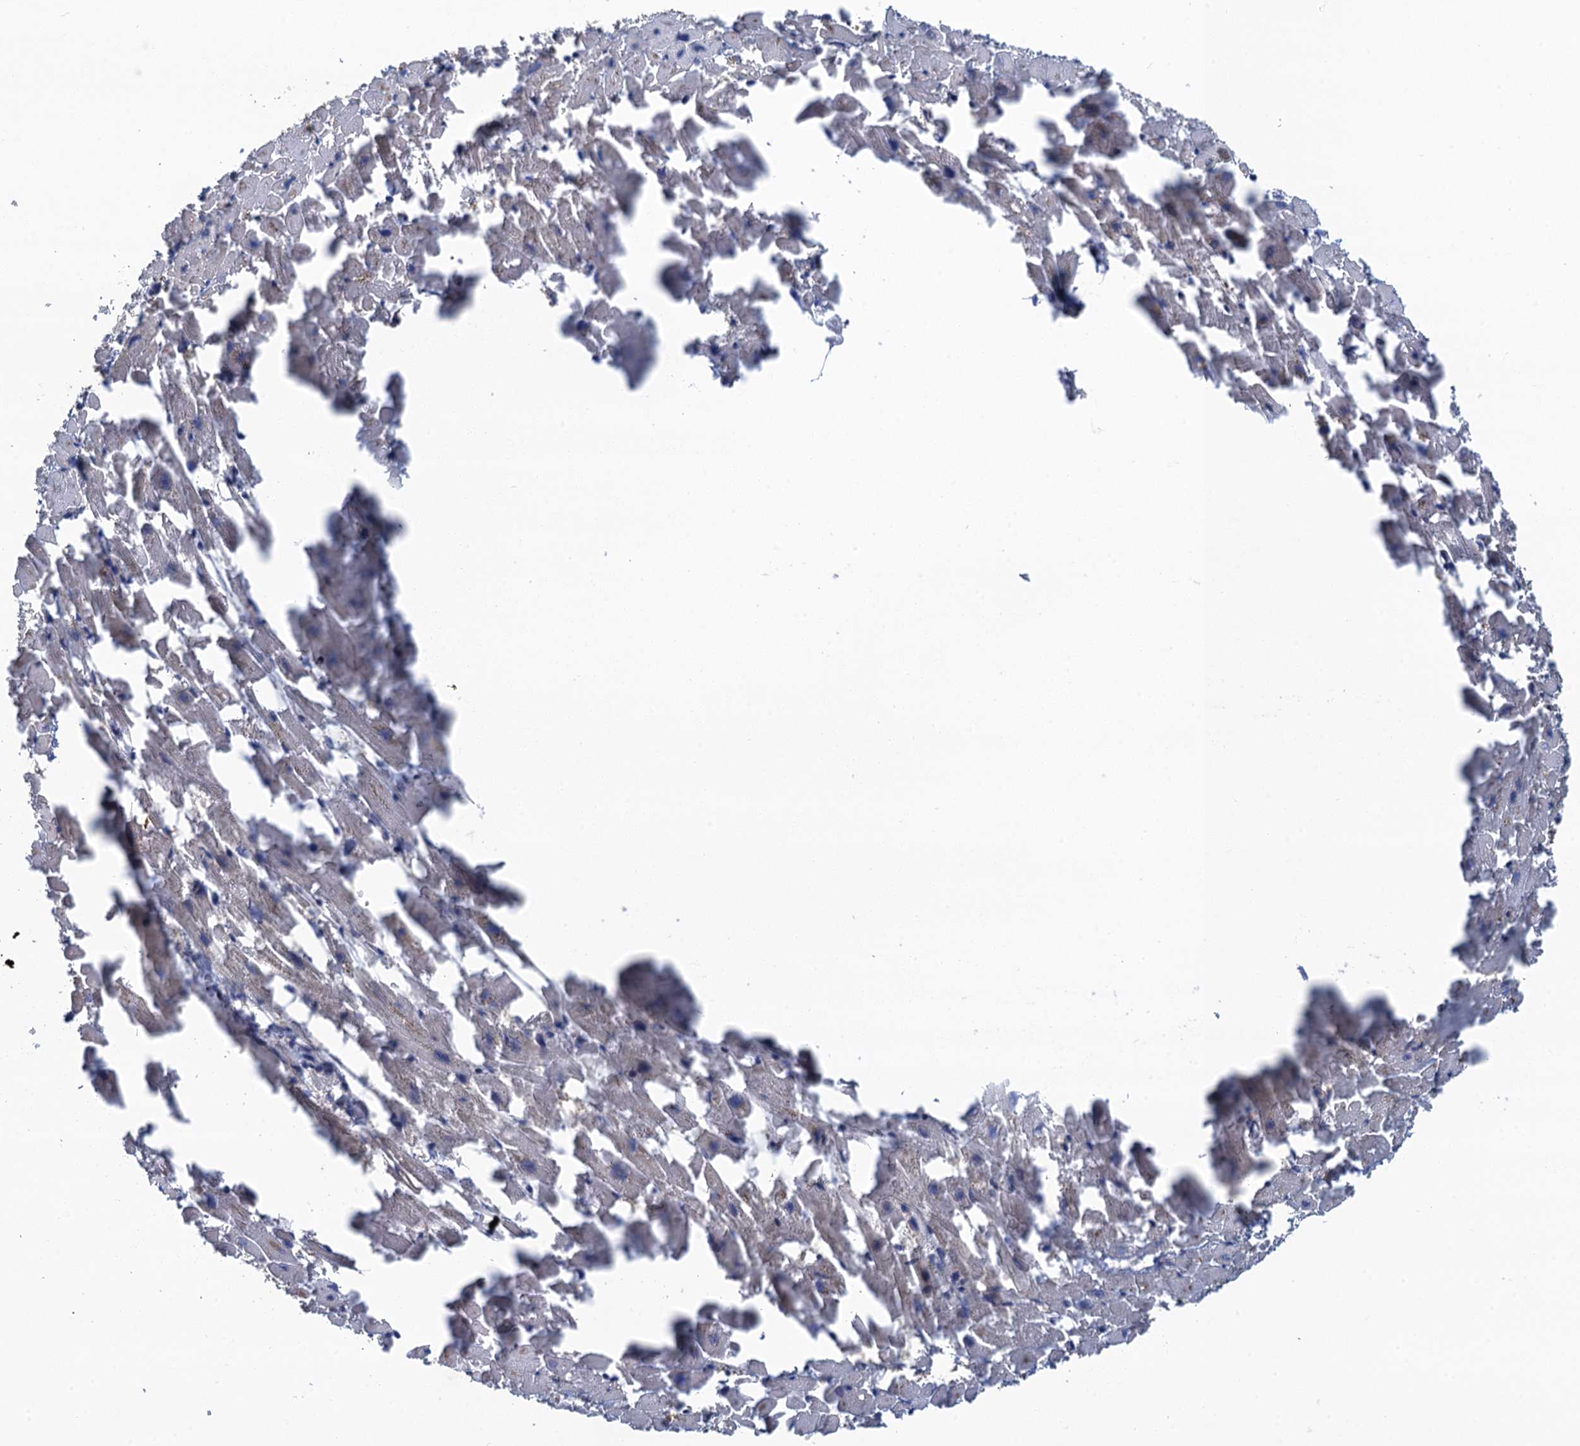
{"staining": {"intensity": "weak", "quantity": "<25%", "location": "cytoplasmic/membranous"}, "tissue": "heart muscle", "cell_type": "Cardiomyocytes", "image_type": "normal", "snomed": [{"axis": "morphology", "description": "Normal tissue, NOS"}, {"axis": "topography", "description": "Heart"}], "caption": "DAB (3,3'-diaminobenzidine) immunohistochemical staining of unremarkable heart muscle exhibits no significant staining in cardiomyocytes.", "gene": "MRFAP1", "patient": {"sex": "female", "age": 64}}